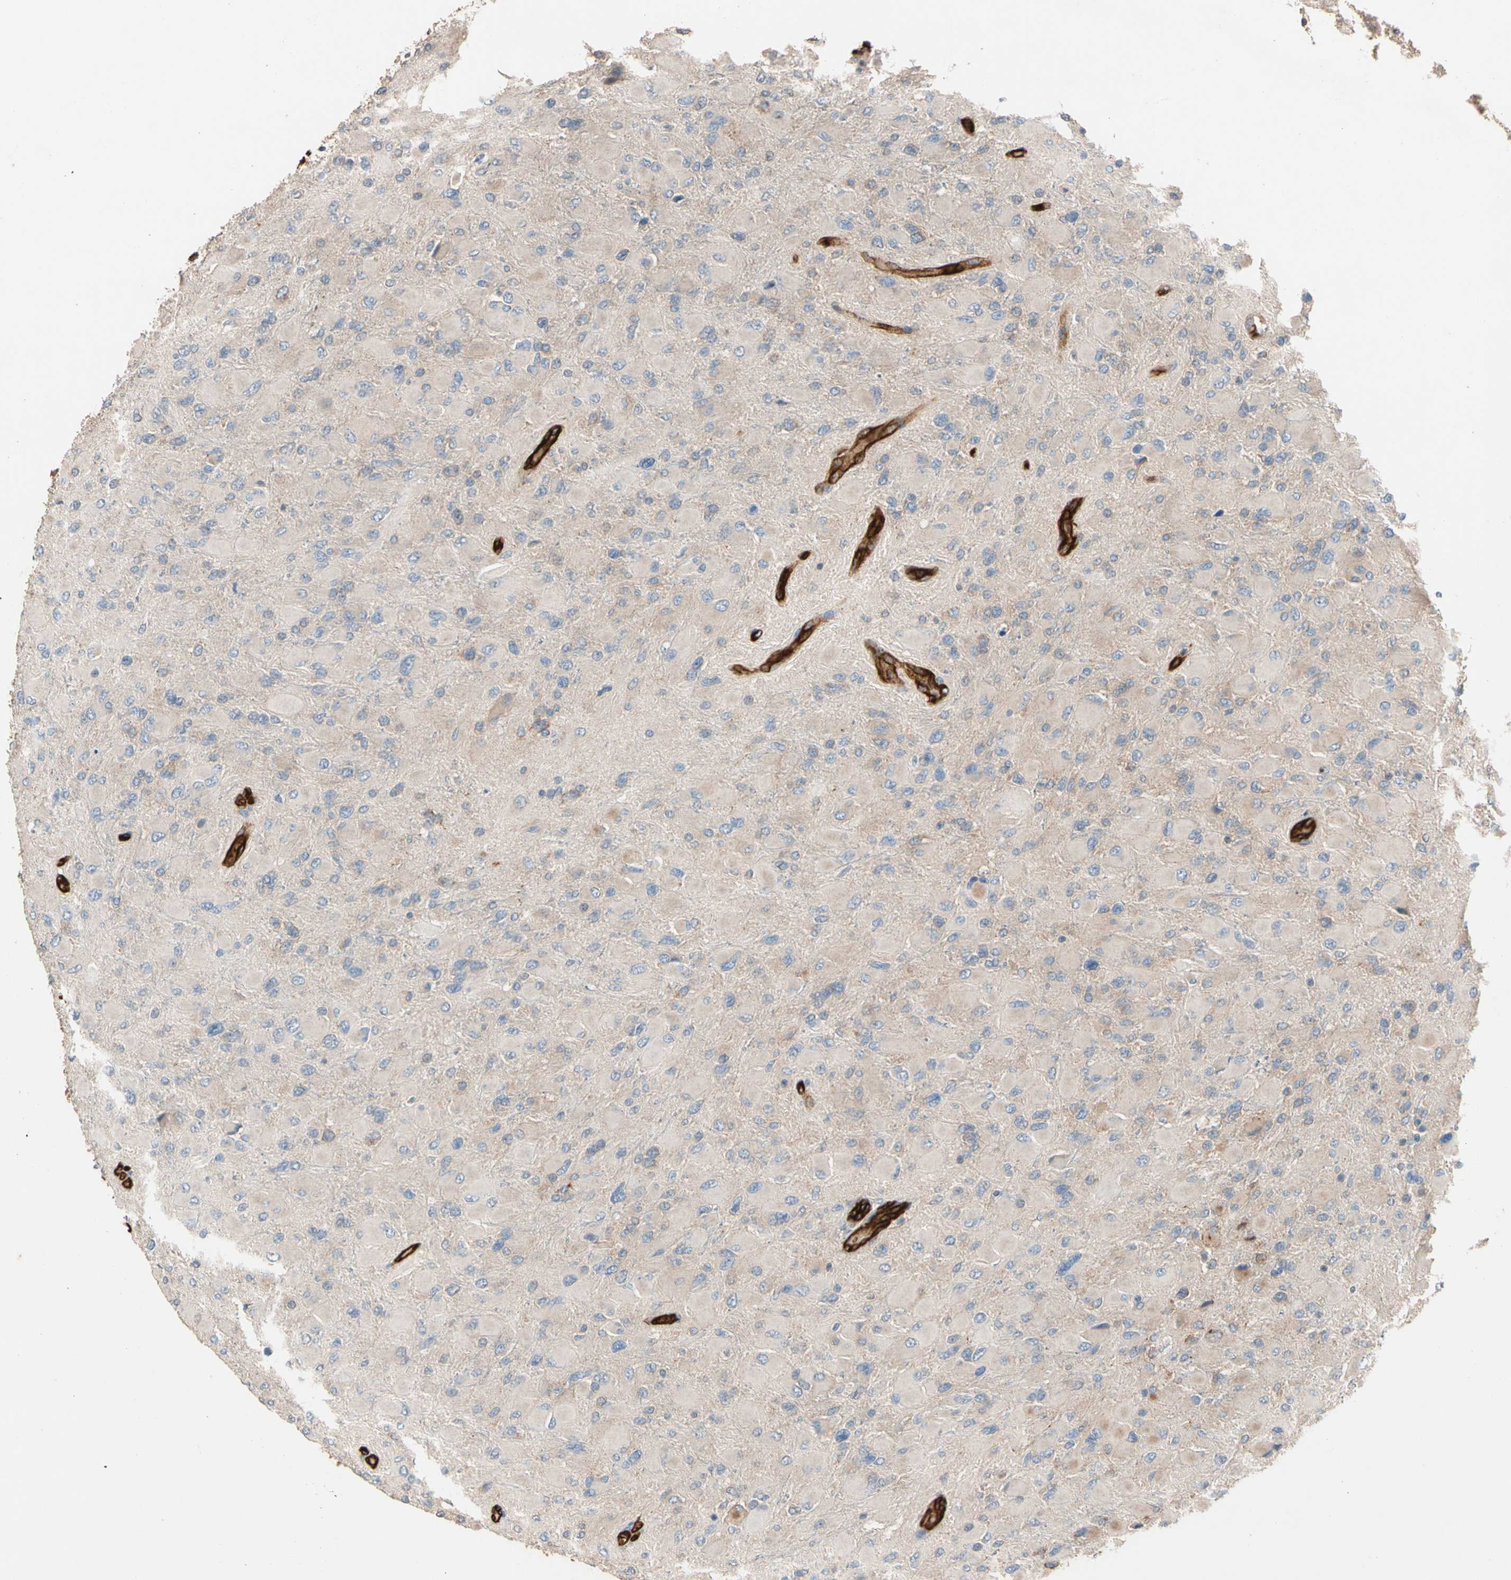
{"staining": {"intensity": "weak", "quantity": "25%-75%", "location": "cytoplasmic/membranous"}, "tissue": "glioma", "cell_type": "Tumor cells", "image_type": "cancer", "snomed": [{"axis": "morphology", "description": "Glioma, malignant, High grade"}, {"axis": "topography", "description": "Cerebral cortex"}], "caption": "Malignant glioma (high-grade) tissue demonstrates weak cytoplasmic/membranous staining in approximately 25%-75% of tumor cells", "gene": "RIOK2", "patient": {"sex": "female", "age": 36}}